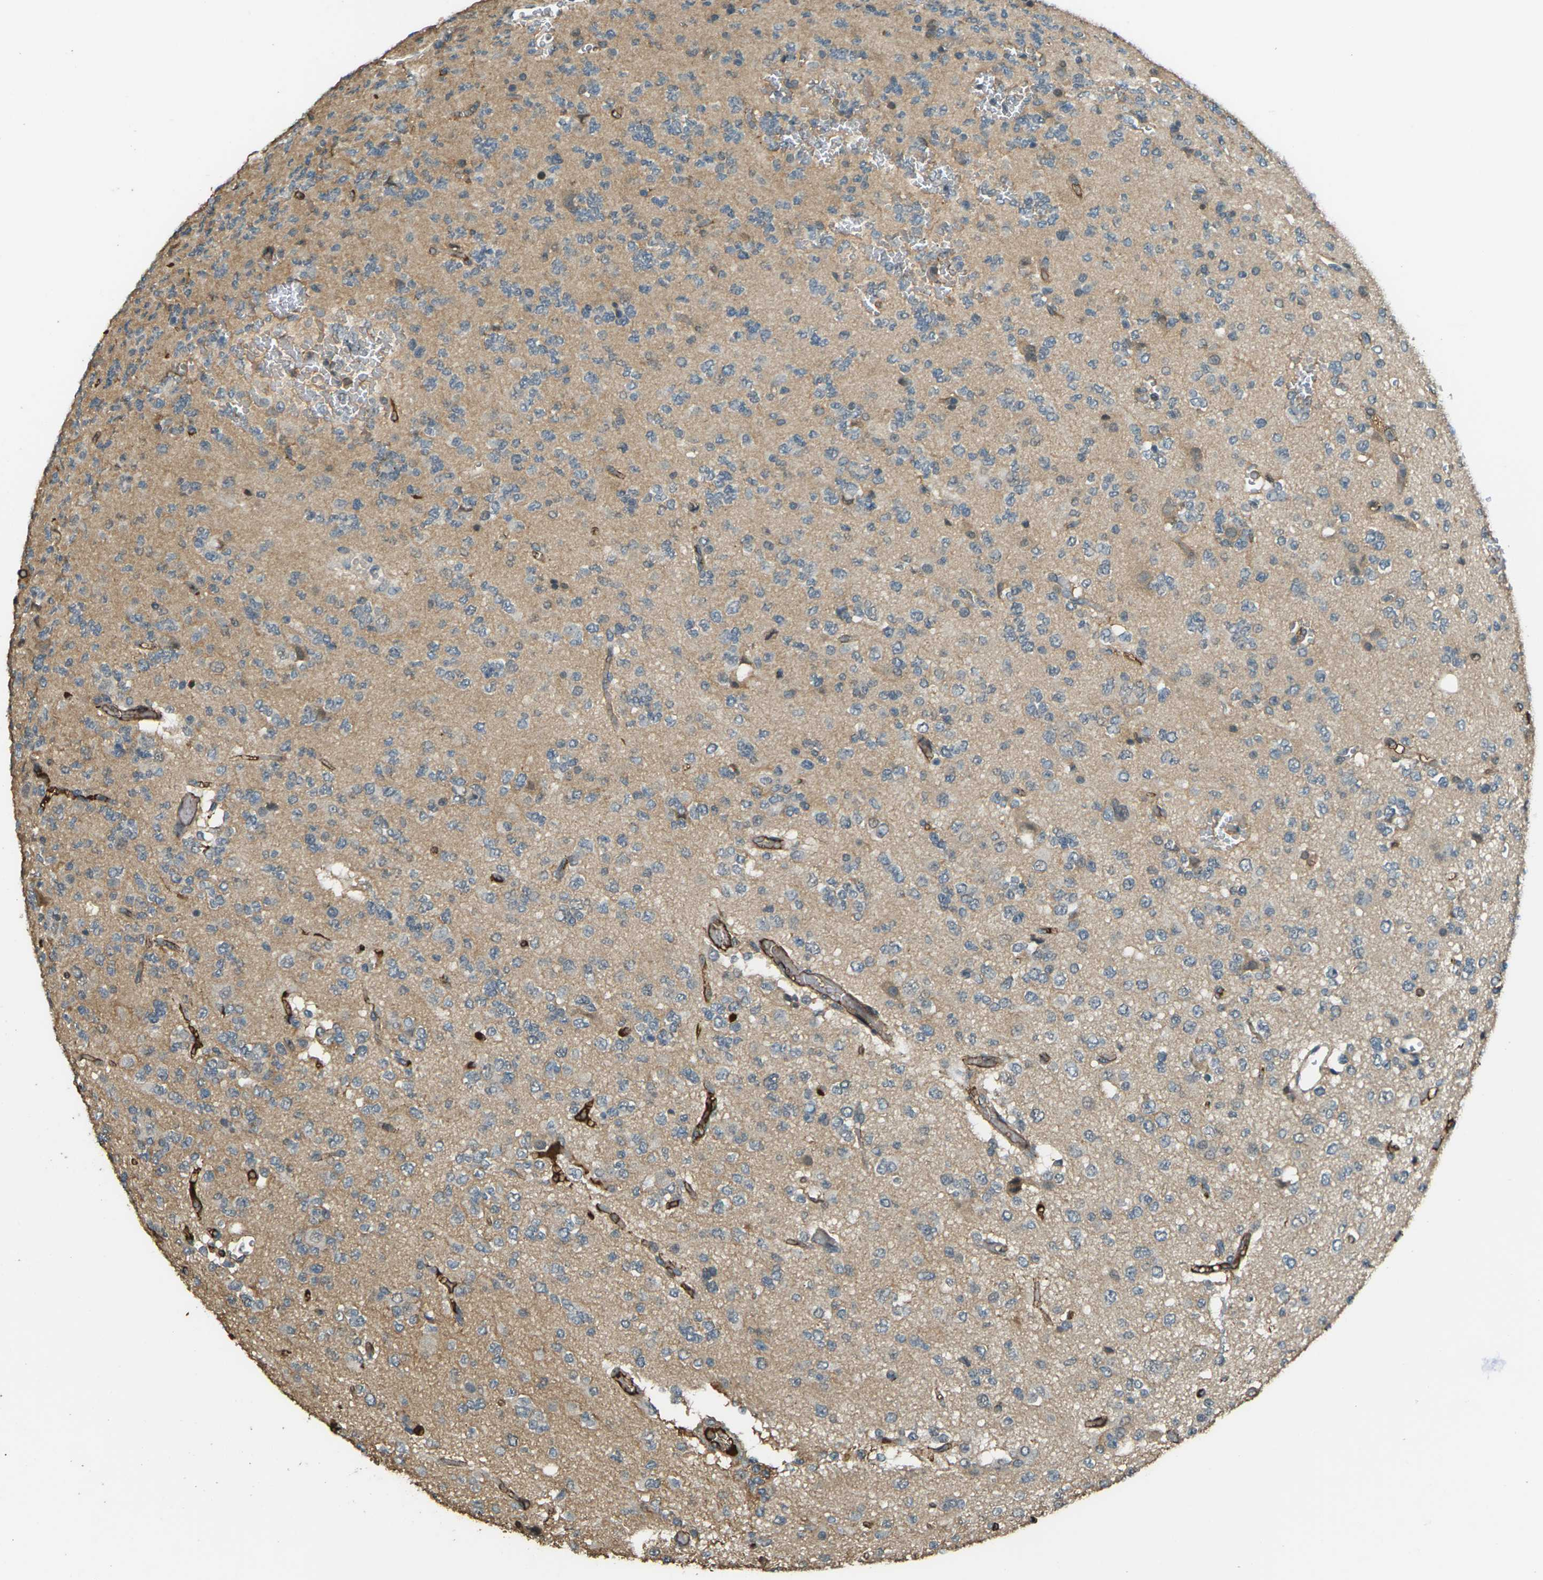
{"staining": {"intensity": "moderate", "quantity": "25%-75%", "location": "cytoplasmic/membranous"}, "tissue": "glioma", "cell_type": "Tumor cells", "image_type": "cancer", "snomed": [{"axis": "morphology", "description": "Glioma, malignant, Low grade"}, {"axis": "topography", "description": "Brain"}], "caption": "An immunohistochemistry (IHC) photomicrograph of neoplastic tissue is shown. Protein staining in brown shows moderate cytoplasmic/membranous positivity in glioma within tumor cells.", "gene": "CYP1B1", "patient": {"sex": "male", "age": 38}}